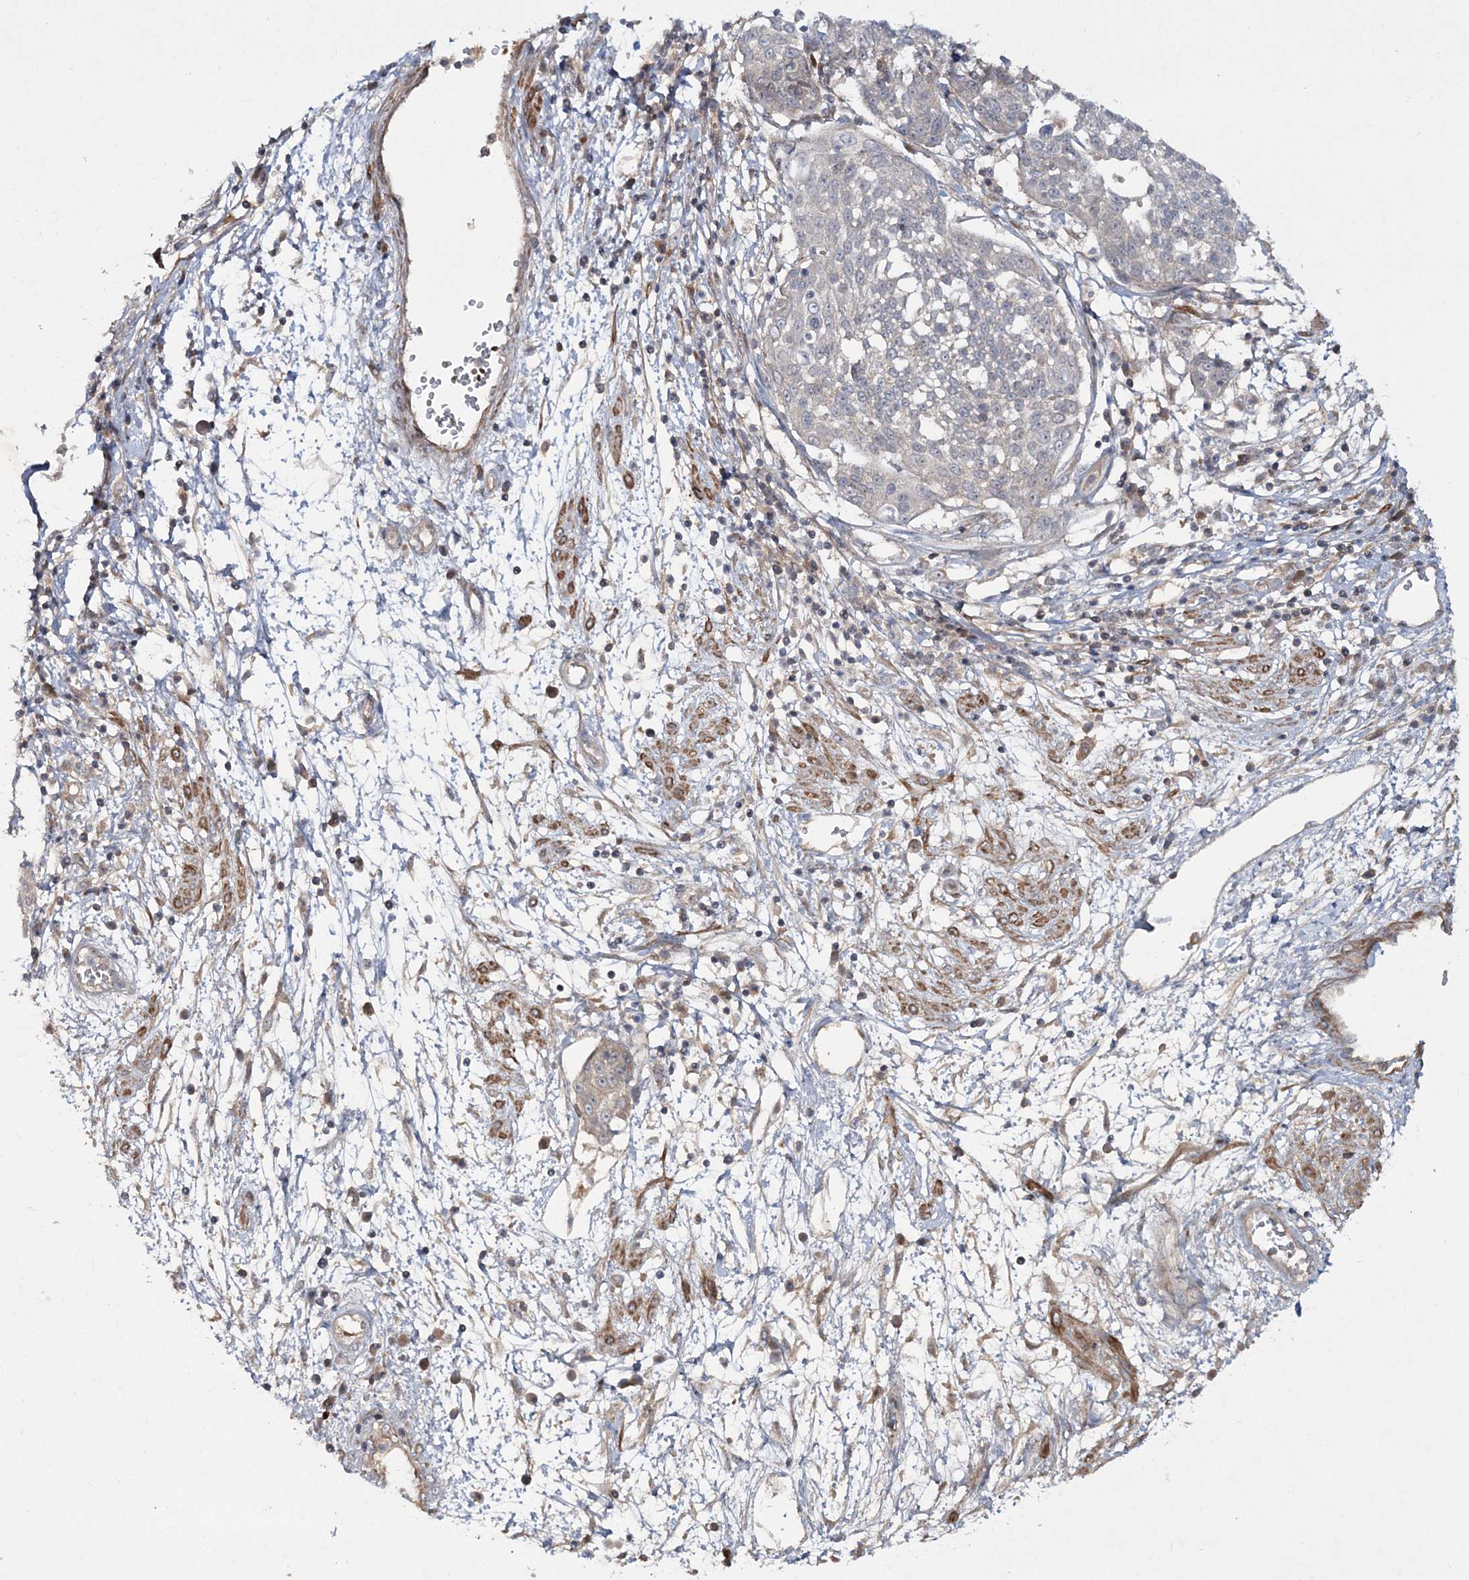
{"staining": {"intensity": "negative", "quantity": "none", "location": "none"}, "tissue": "cervical cancer", "cell_type": "Tumor cells", "image_type": "cancer", "snomed": [{"axis": "morphology", "description": "Squamous cell carcinoma, NOS"}, {"axis": "topography", "description": "Cervix"}], "caption": "This is an immunohistochemistry (IHC) photomicrograph of human cervical squamous cell carcinoma. There is no positivity in tumor cells.", "gene": "MOCS2", "patient": {"sex": "female", "age": 34}}